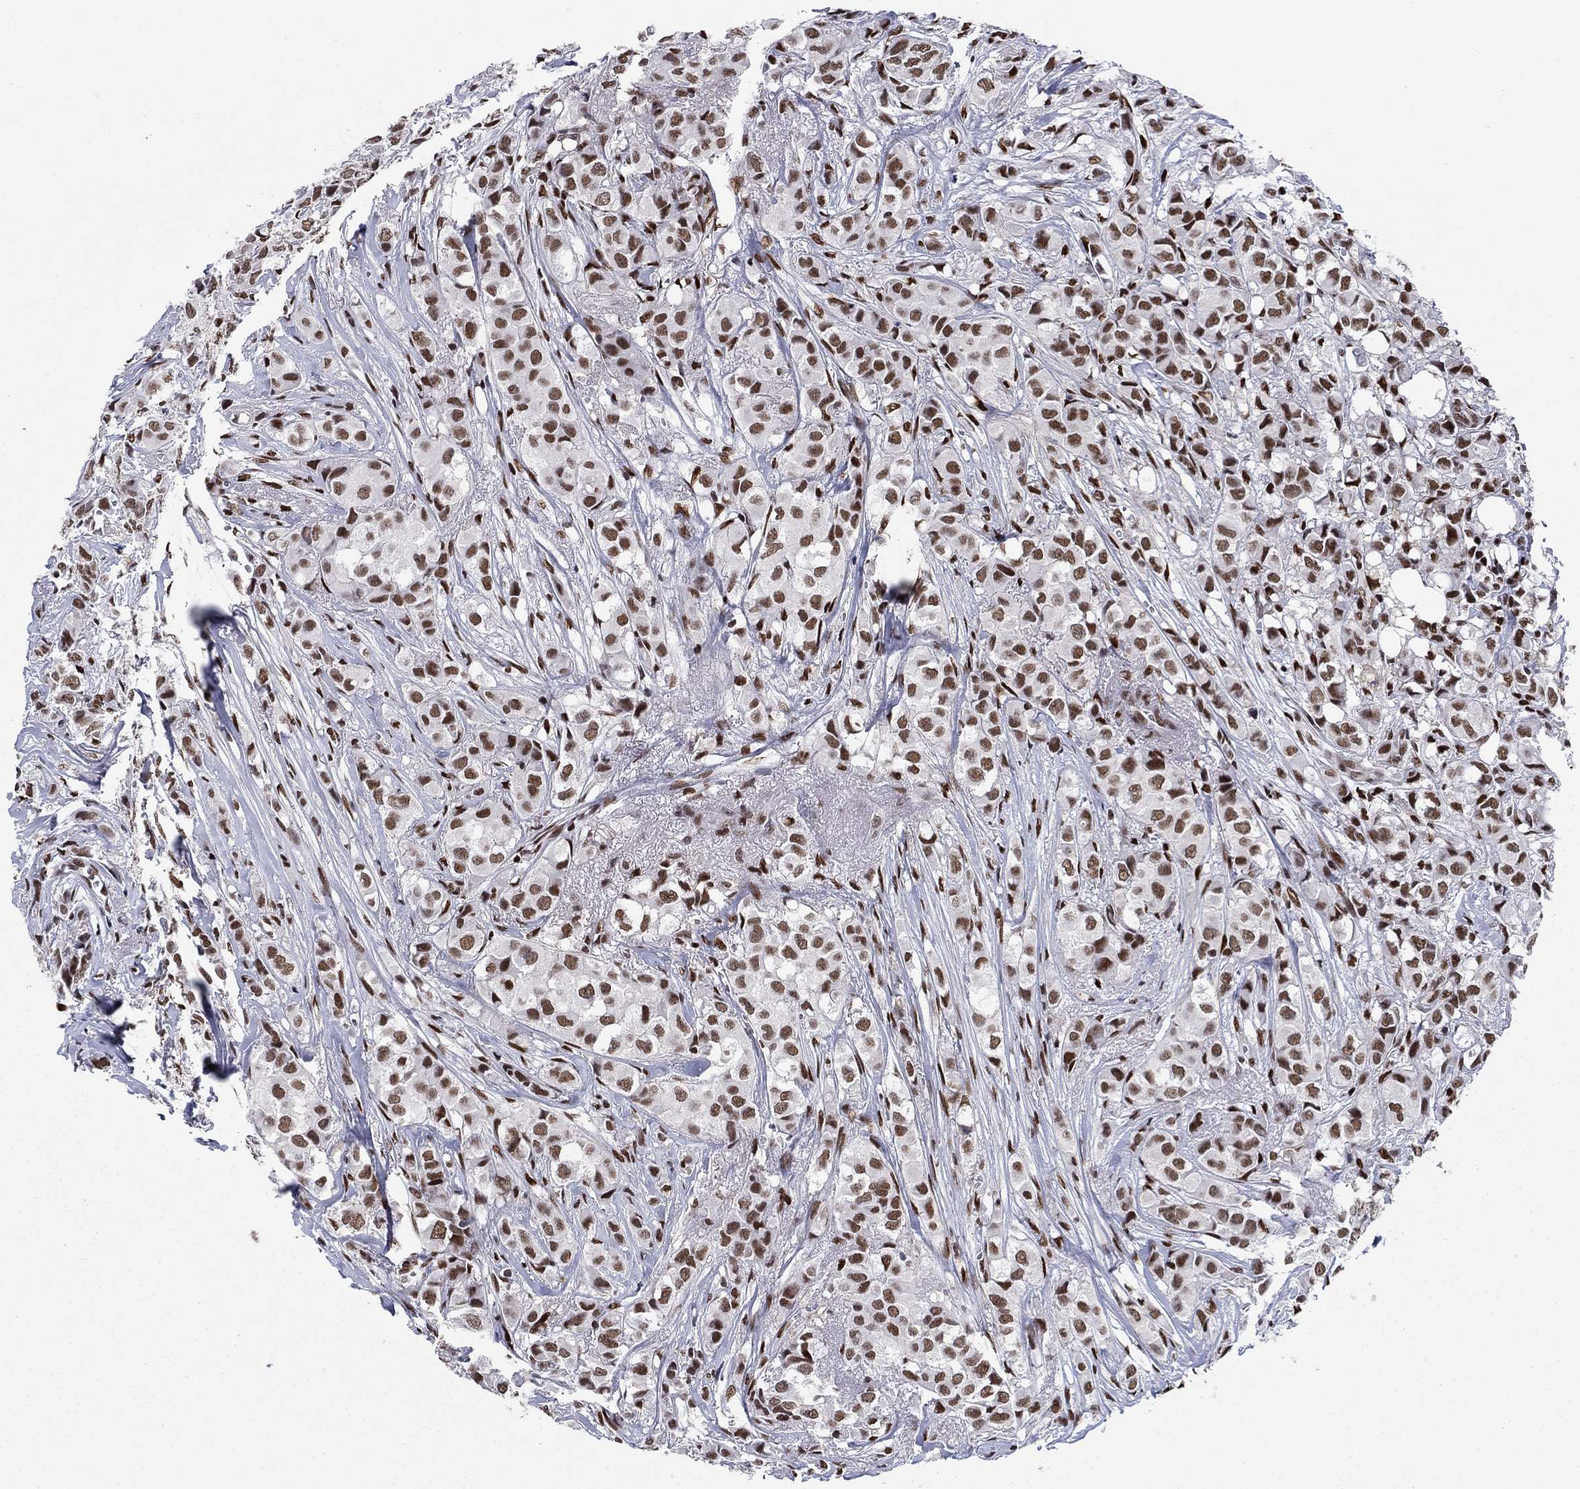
{"staining": {"intensity": "strong", "quantity": "25%-75%", "location": "nuclear"}, "tissue": "breast cancer", "cell_type": "Tumor cells", "image_type": "cancer", "snomed": [{"axis": "morphology", "description": "Duct carcinoma"}, {"axis": "topography", "description": "Breast"}], "caption": "Strong nuclear staining for a protein is appreciated in approximately 25%-75% of tumor cells of breast cancer using IHC.", "gene": "RPRD1B", "patient": {"sex": "female", "age": 85}}